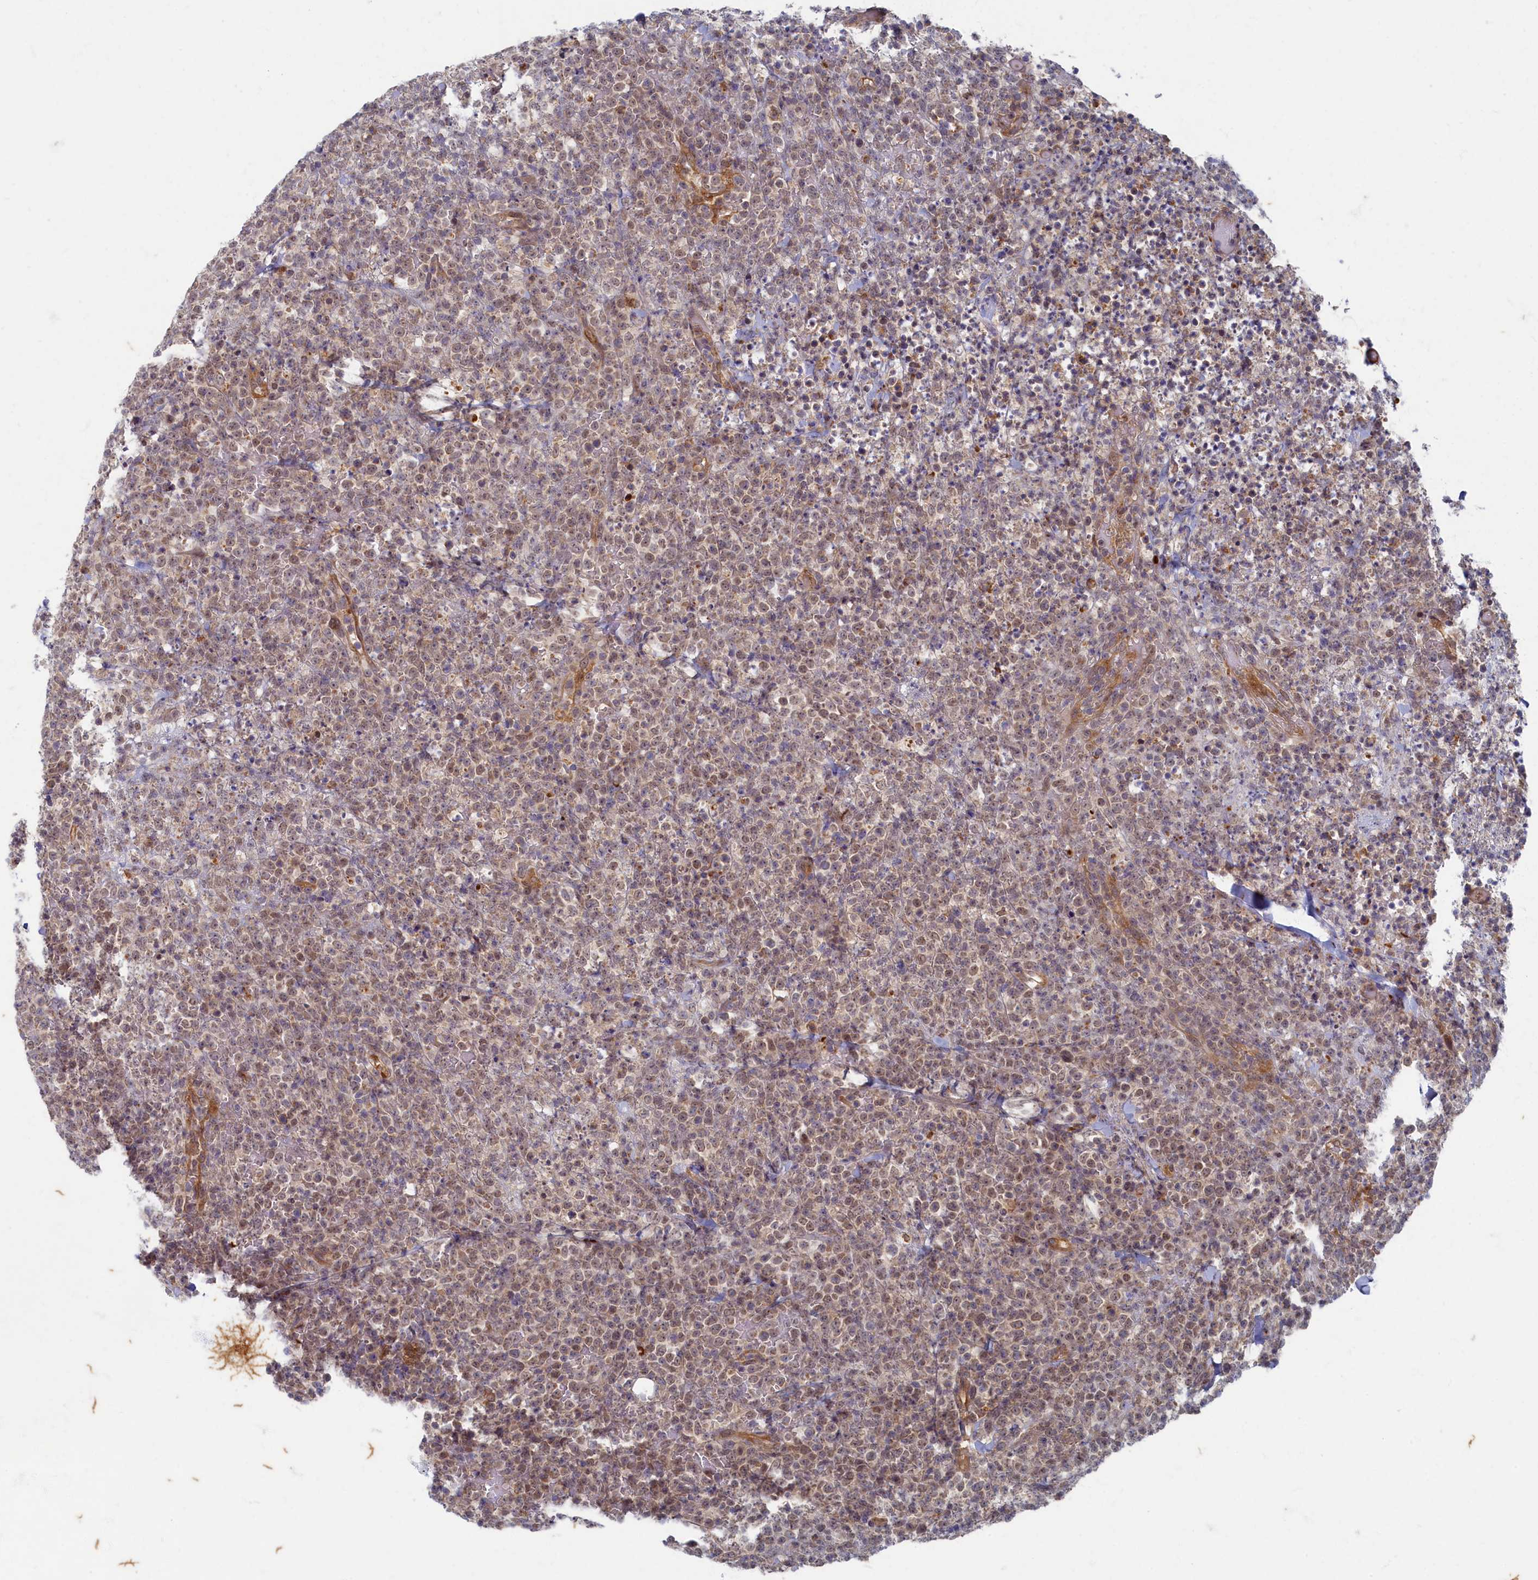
{"staining": {"intensity": "weak", "quantity": "25%-75%", "location": "cytoplasmic/membranous,nuclear"}, "tissue": "lymphoma", "cell_type": "Tumor cells", "image_type": "cancer", "snomed": [{"axis": "morphology", "description": "Malignant lymphoma, non-Hodgkin's type, High grade"}, {"axis": "topography", "description": "Colon"}], "caption": "Brown immunohistochemical staining in lymphoma shows weak cytoplasmic/membranous and nuclear positivity in about 25%-75% of tumor cells.", "gene": "WDR59", "patient": {"sex": "female", "age": 53}}